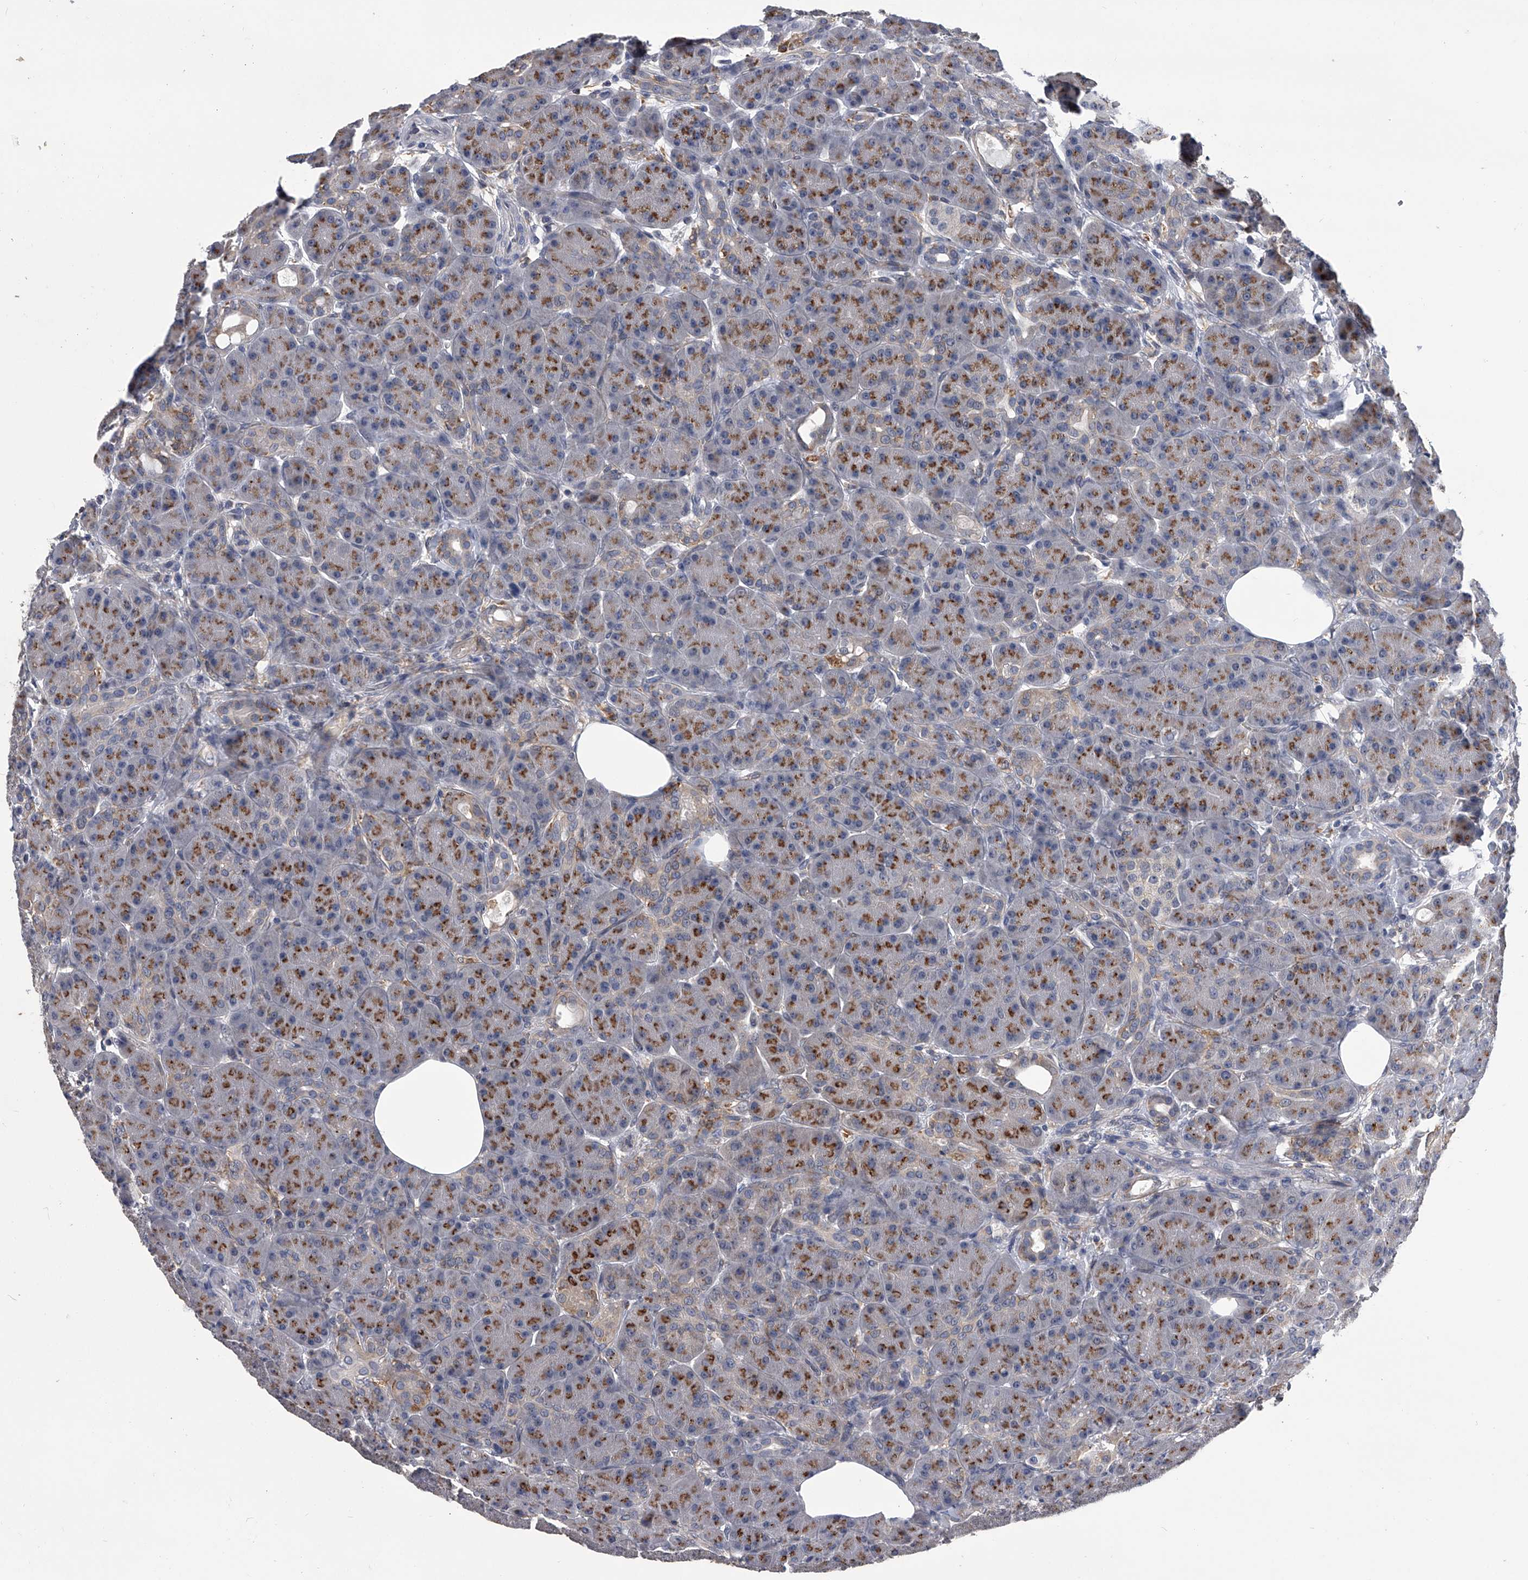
{"staining": {"intensity": "moderate", "quantity": ">75%", "location": "cytoplasmic/membranous"}, "tissue": "pancreas", "cell_type": "Exocrine glandular cells", "image_type": "normal", "snomed": [{"axis": "morphology", "description": "Normal tissue, NOS"}, {"axis": "topography", "description": "Pancreas"}], "caption": "Pancreas was stained to show a protein in brown. There is medium levels of moderate cytoplasmic/membranous staining in approximately >75% of exocrine glandular cells. The staining was performed using DAB to visualize the protein expression in brown, while the nuclei were stained in blue with hematoxylin (Magnification: 20x).", "gene": "MAP4K3", "patient": {"sex": "male", "age": 63}}